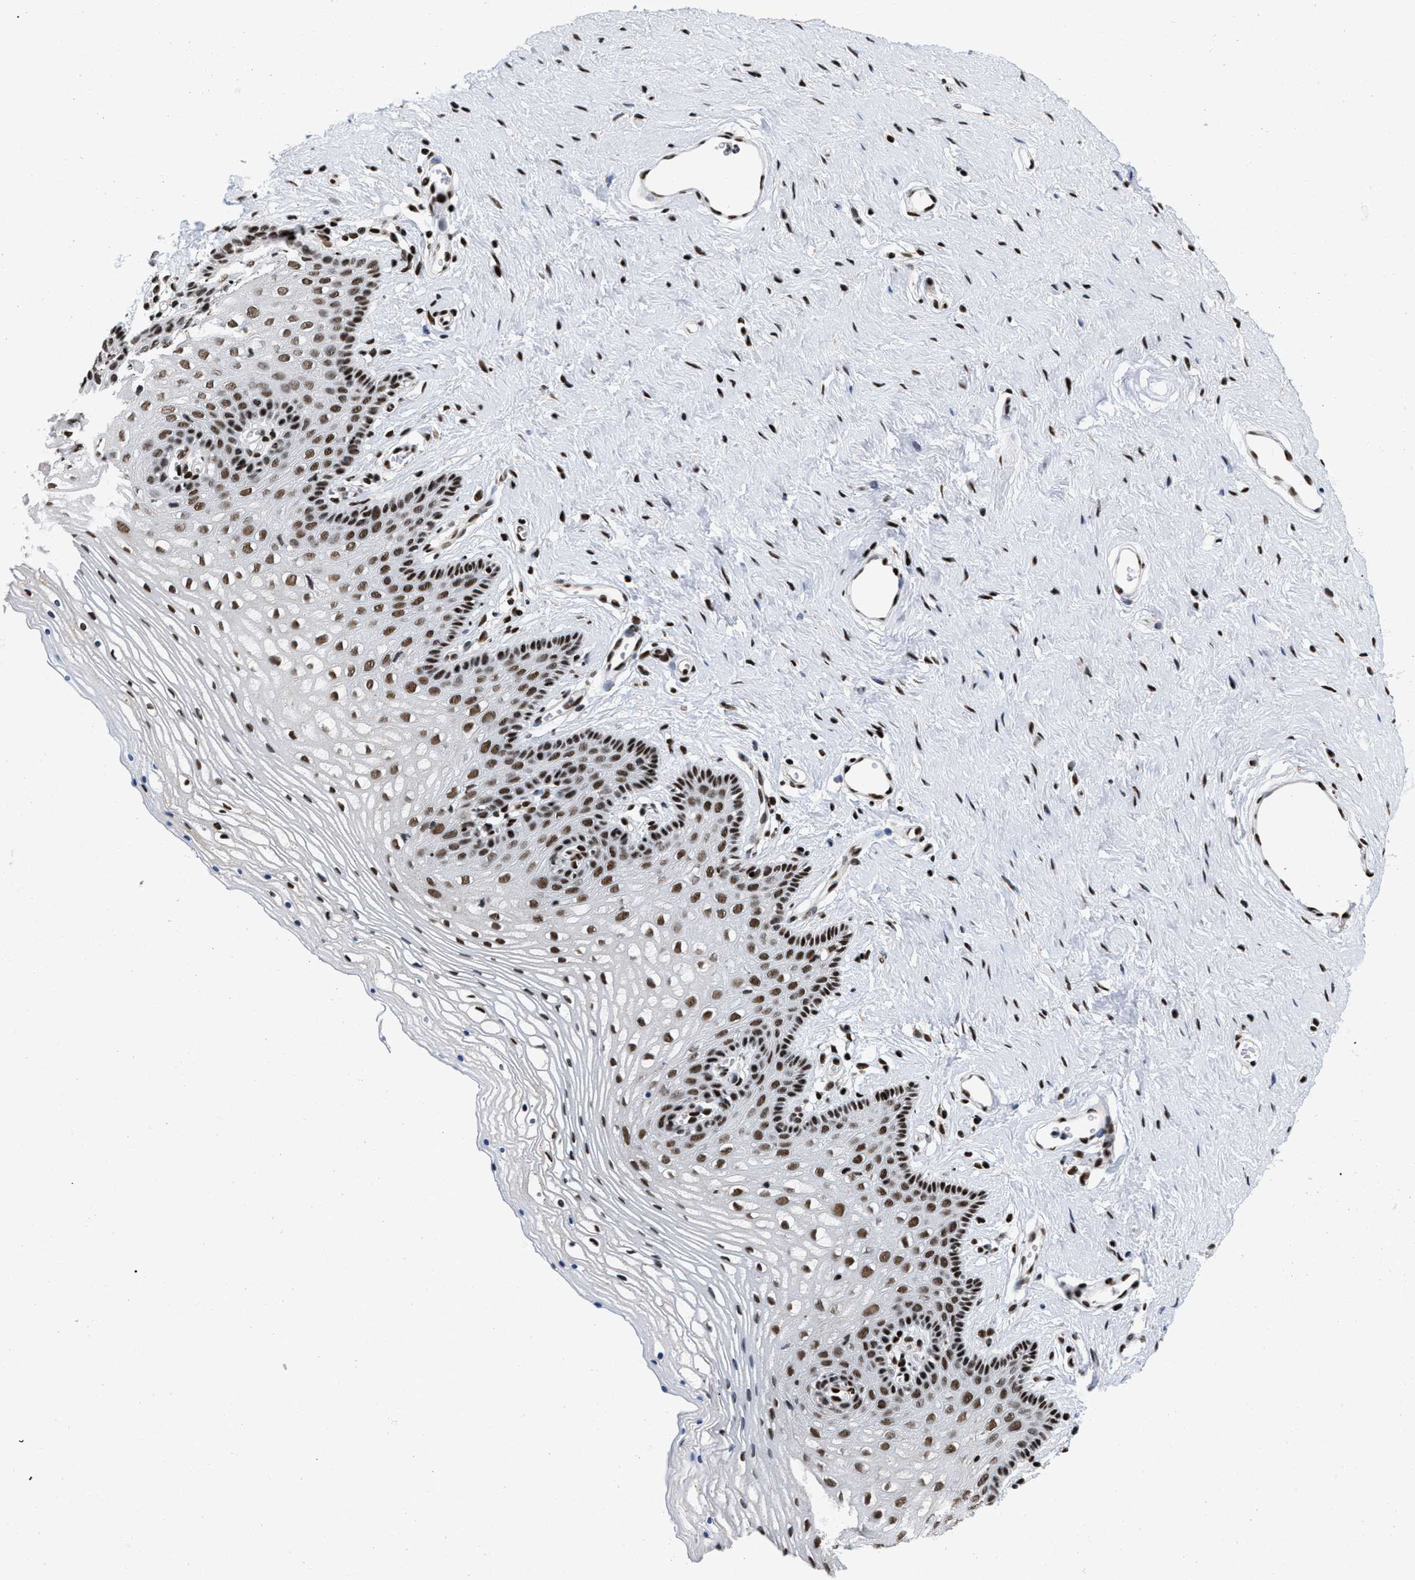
{"staining": {"intensity": "strong", "quantity": ">75%", "location": "nuclear"}, "tissue": "vagina", "cell_type": "Squamous epithelial cells", "image_type": "normal", "snomed": [{"axis": "morphology", "description": "Normal tissue, NOS"}, {"axis": "topography", "description": "Vagina"}], "caption": "Brown immunohistochemical staining in benign vagina displays strong nuclear expression in approximately >75% of squamous epithelial cells. The staining is performed using DAB (3,3'-diaminobenzidine) brown chromogen to label protein expression. The nuclei are counter-stained blue using hematoxylin.", "gene": "CREB1", "patient": {"sex": "female", "age": 32}}